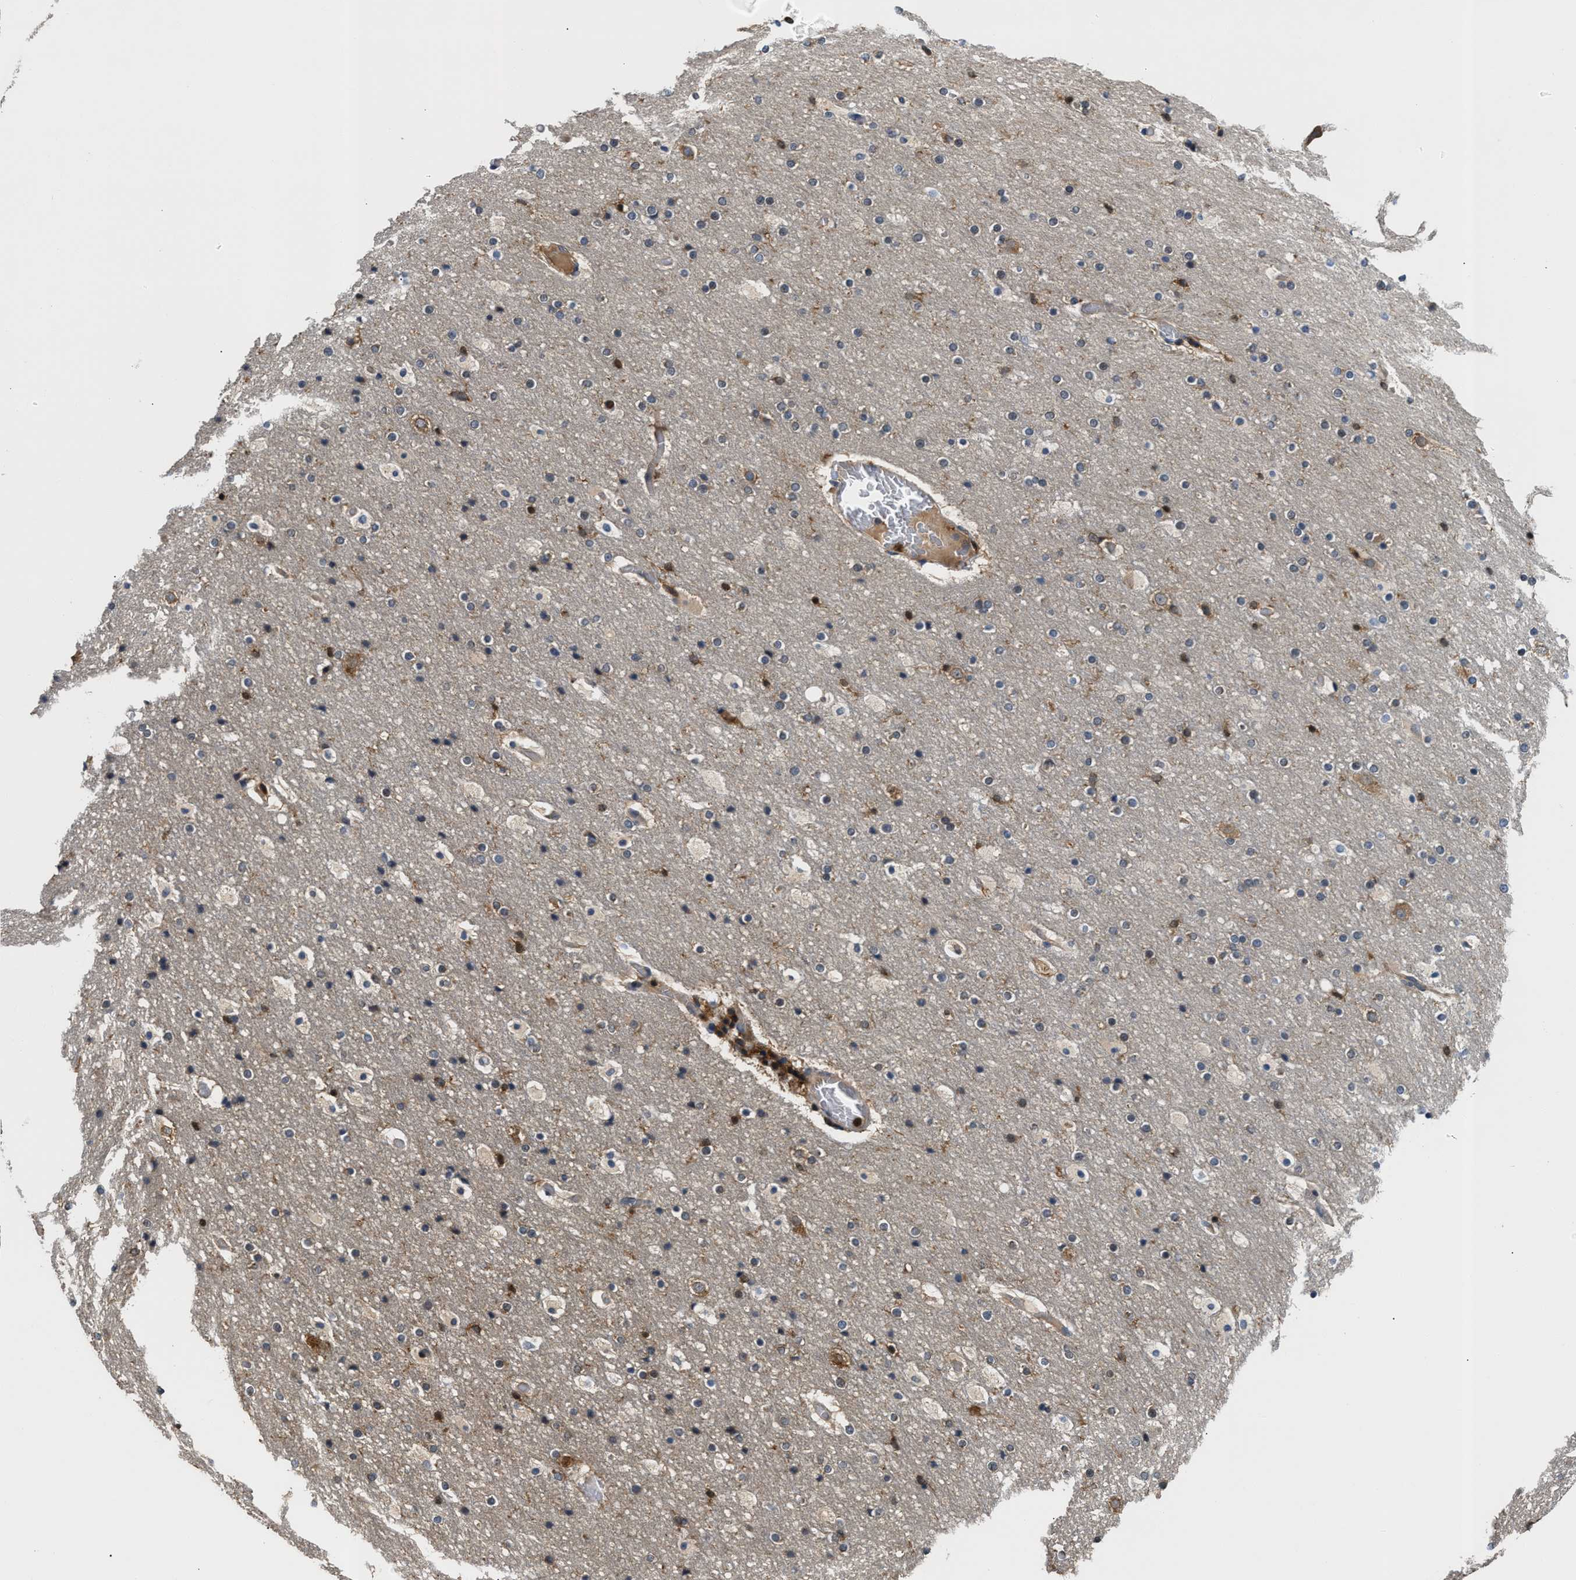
{"staining": {"intensity": "moderate", "quantity": ">75%", "location": "cytoplasmic/membranous"}, "tissue": "cerebral cortex", "cell_type": "Endothelial cells", "image_type": "normal", "snomed": [{"axis": "morphology", "description": "Normal tissue, NOS"}, {"axis": "topography", "description": "Cerebral cortex"}], "caption": "Protein positivity by immunohistochemistry (IHC) exhibits moderate cytoplasmic/membranous expression in about >75% of endothelial cells in normal cerebral cortex. (Brightfield microscopy of DAB IHC at high magnification).", "gene": "OSTF1", "patient": {"sex": "male", "age": 57}}